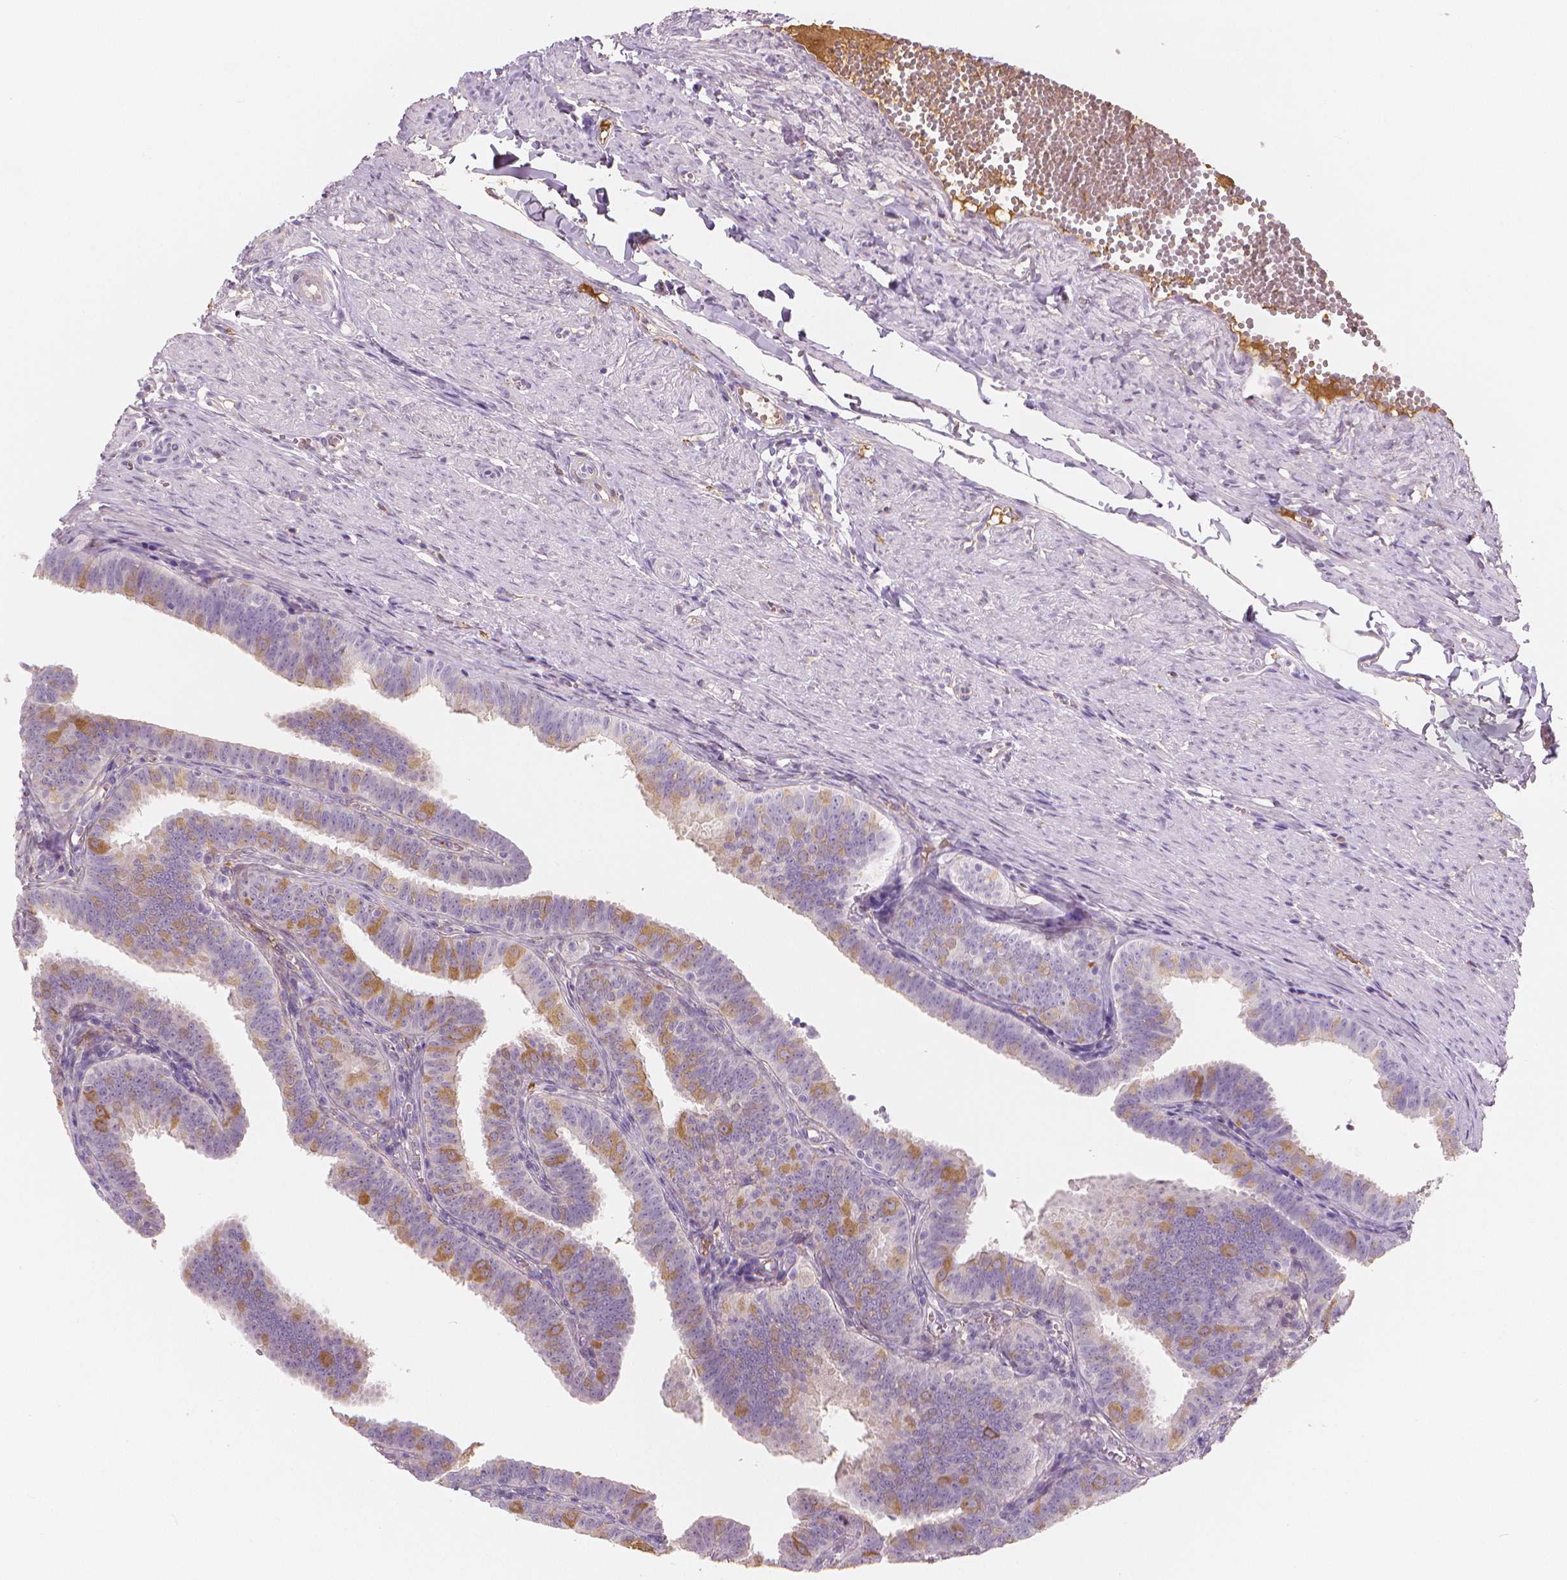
{"staining": {"intensity": "moderate", "quantity": "<25%", "location": "cytoplasmic/membranous"}, "tissue": "fallopian tube", "cell_type": "Glandular cells", "image_type": "normal", "snomed": [{"axis": "morphology", "description": "Normal tissue, NOS"}, {"axis": "topography", "description": "Fallopian tube"}], "caption": "High-magnification brightfield microscopy of unremarkable fallopian tube stained with DAB (brown) and counterstained with hematoxylin (blue). glandular cells exhibit moderate cytoplasmic/membranous expression is appreciated in about<25% of cells.", "gene": "APOA4", "patient": {"sex": "female", "age": 25}}